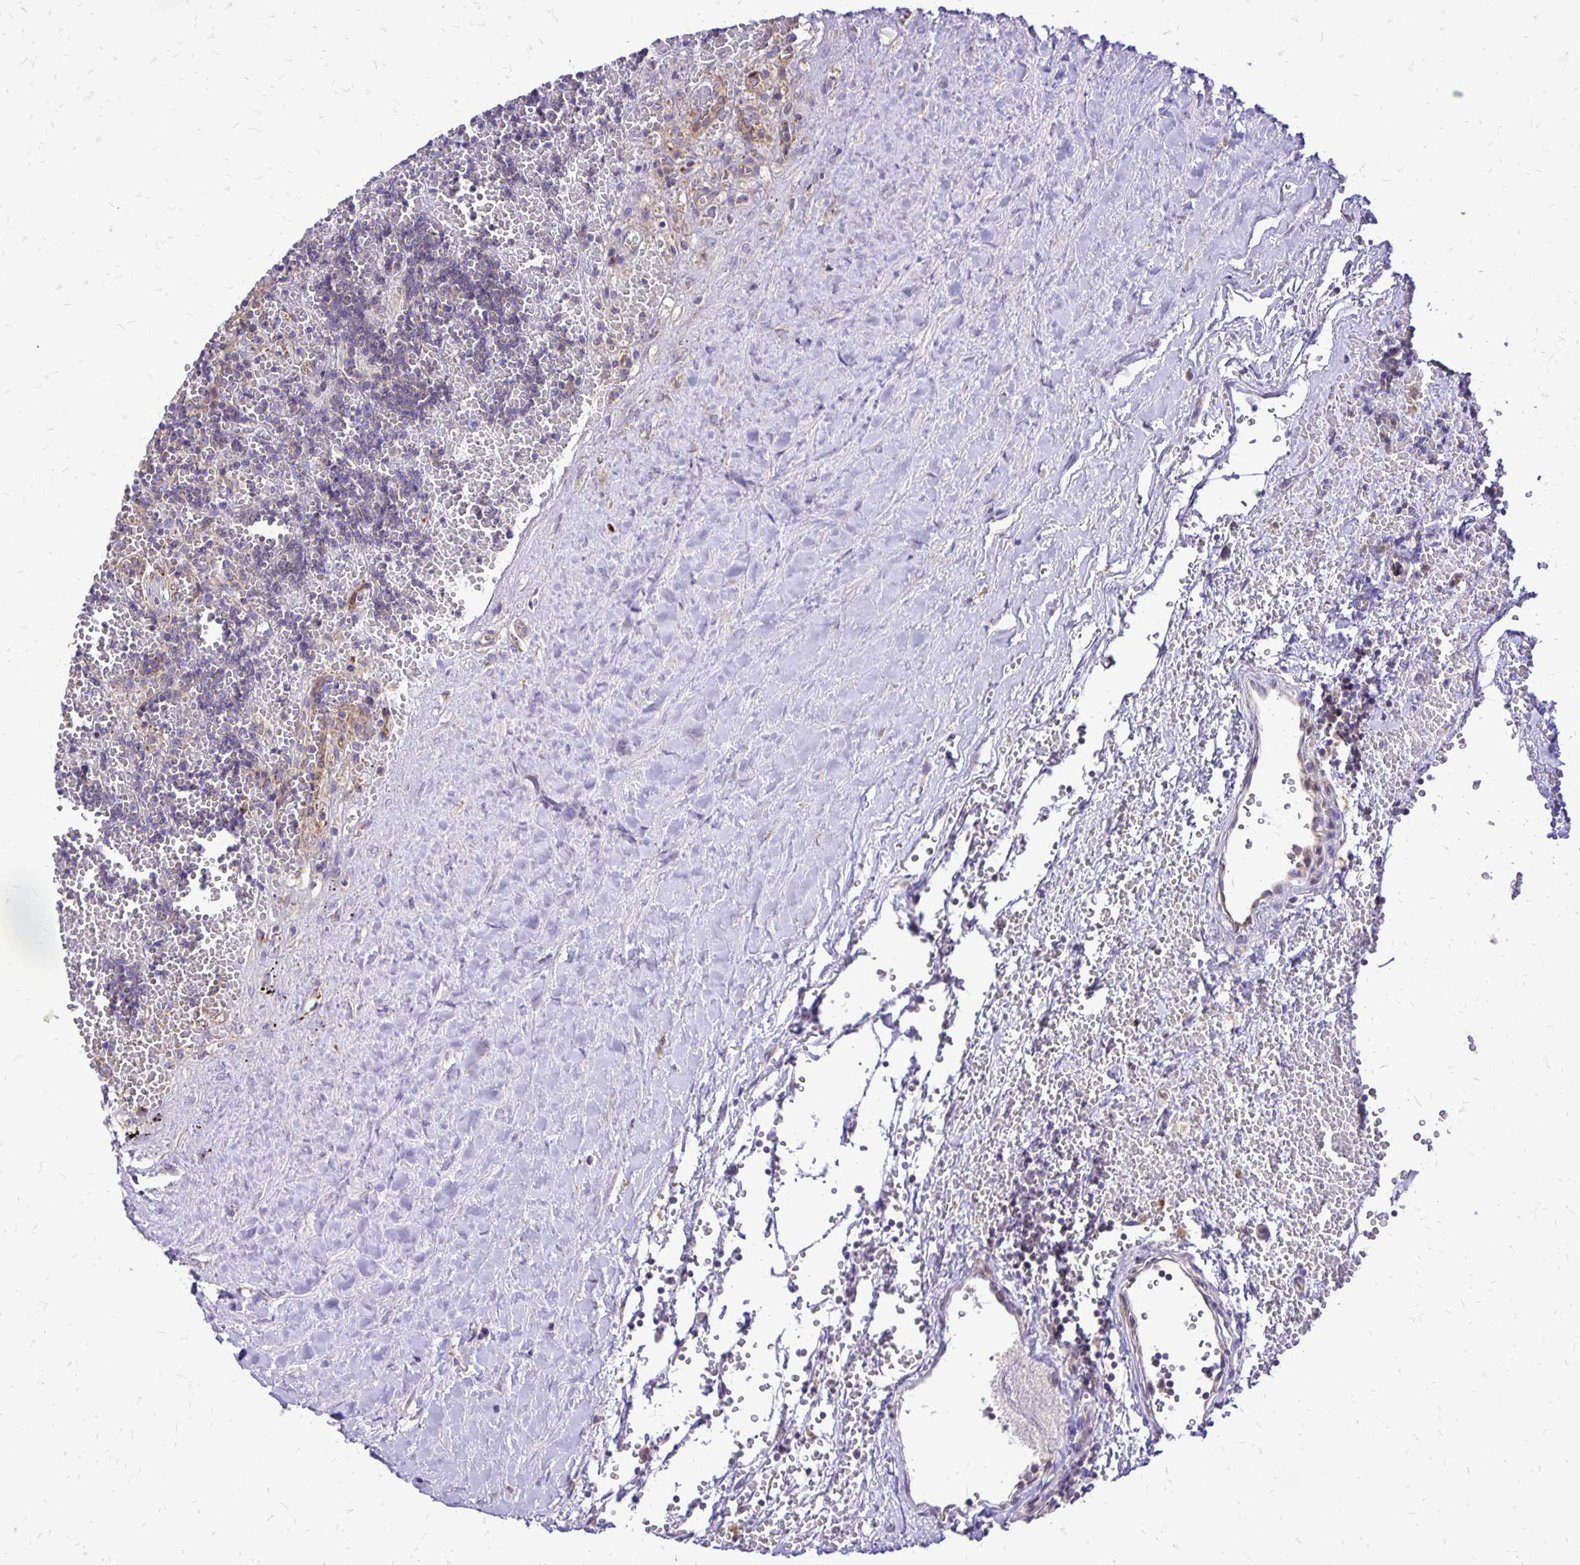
{"staining": {"intensity": "negative", "quantity": "none", "location": "none"}, "tissue": "lymphoma", "cell_type": "Tumor cells", "image_type": "cancer", "snomed": [{"axis": "morphology", "description": "Malignant lymphoma, non-Hodgkin's type, Low grade"}, {"axis": "topography", "description": "Spleen"}], "caption": "Malignant lymphoma, non-Hodgkin's type (low-grade) stained for a protein using IHC displays no positivity tumor cells.", "gene": "EIF5A", "patient": {"sex": "male", "age": 60}}